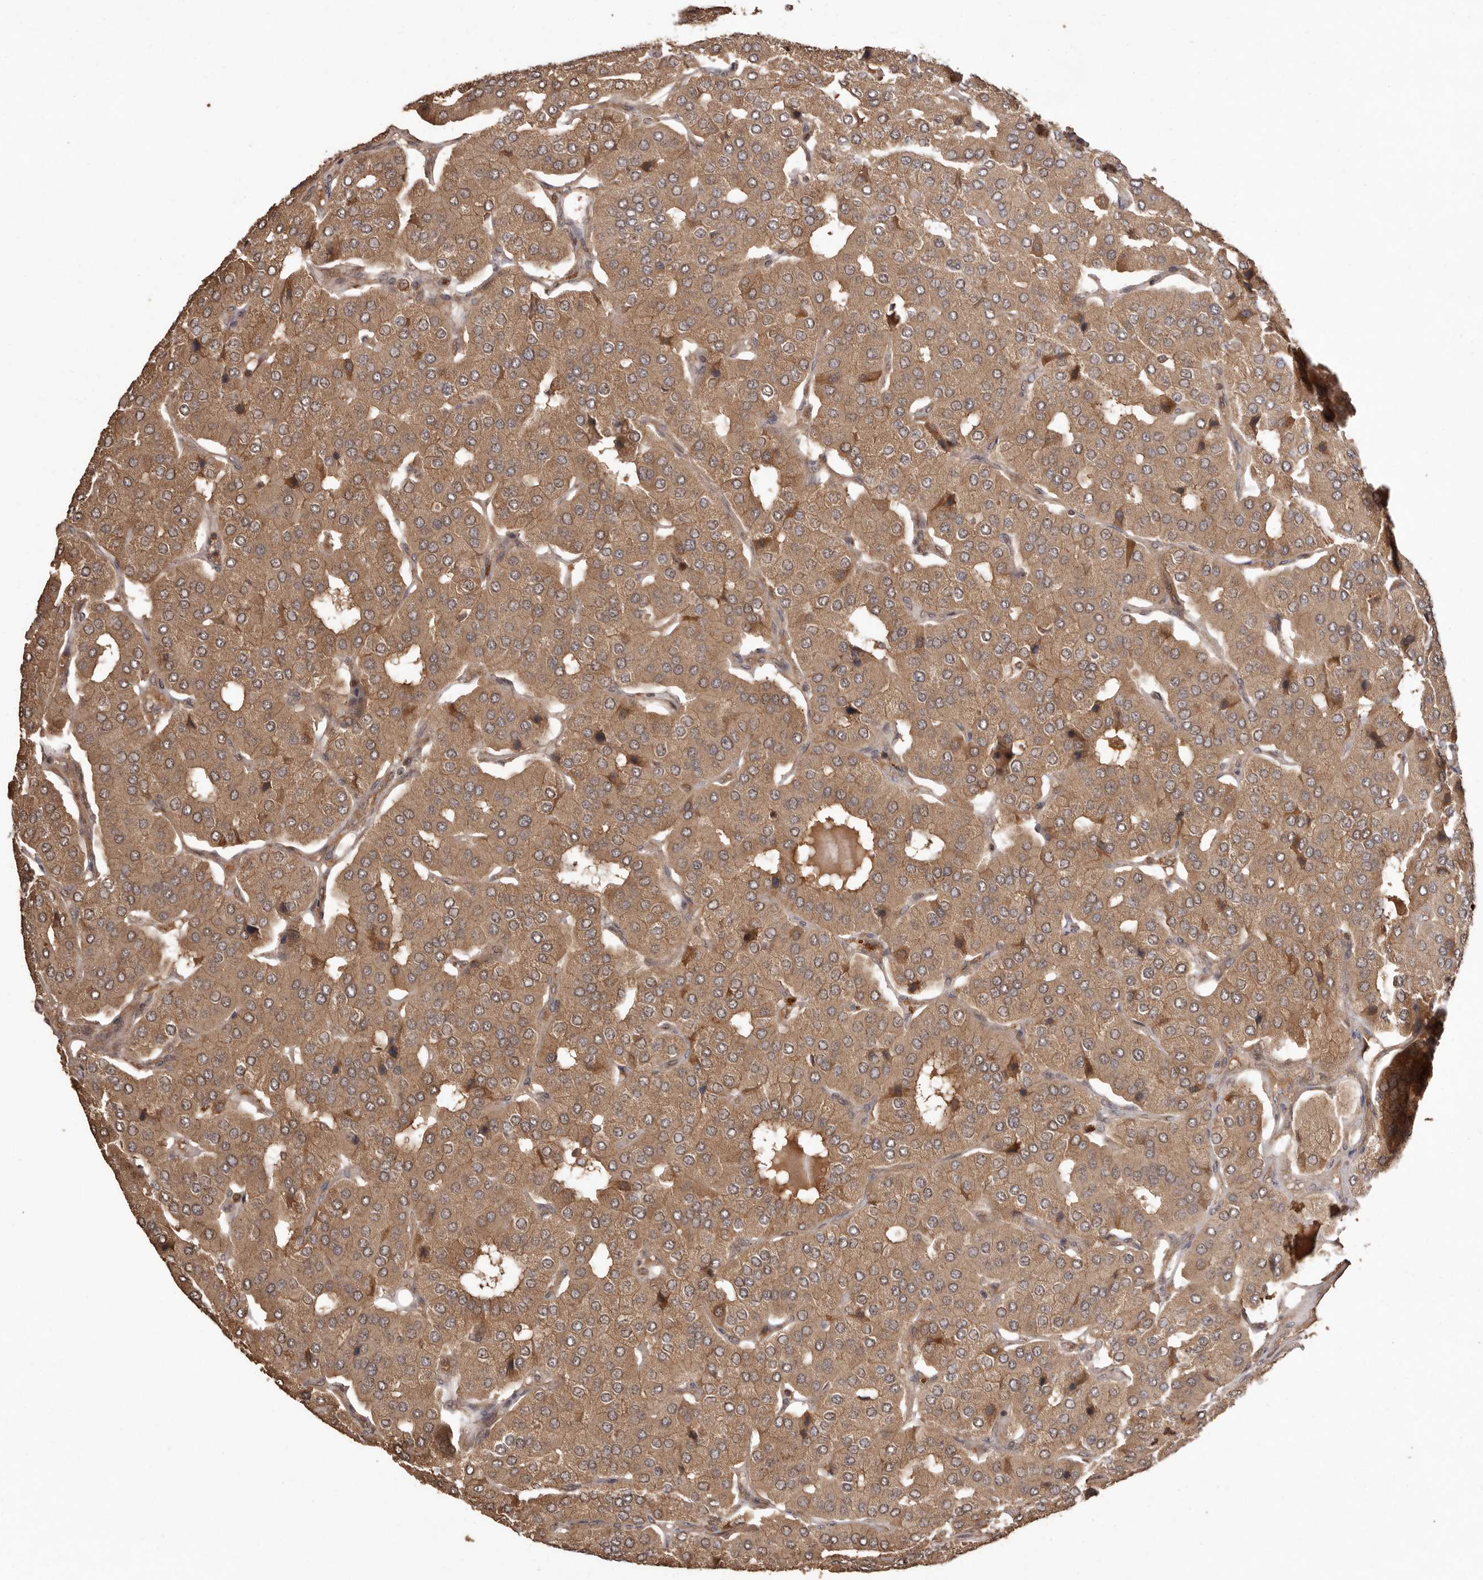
{"staining": {"intensity": "moderate", "quantity": ">75%", "location": "cytoplasmic/membranous"}, "tissue": "parathyroid gland", "cell_type": "Glandular cells", "image_type": "normal", "snomed": [{"axis": "morphology", "description": "Normal tissue, NOS"}, {"axis": "morphology", "description": "Adenoma, NOS"}, {"axis": "topography", "description": "Parathyroid gland"}], "caption": "Moderate cytoplasmic/membranous protein positivity is appreciated in about >75% of glandular cells in parathyroid gland. Nuclei are stained in blue.", "gene": "RWDD1", "patient": {"sex": "female", "age": 86}}